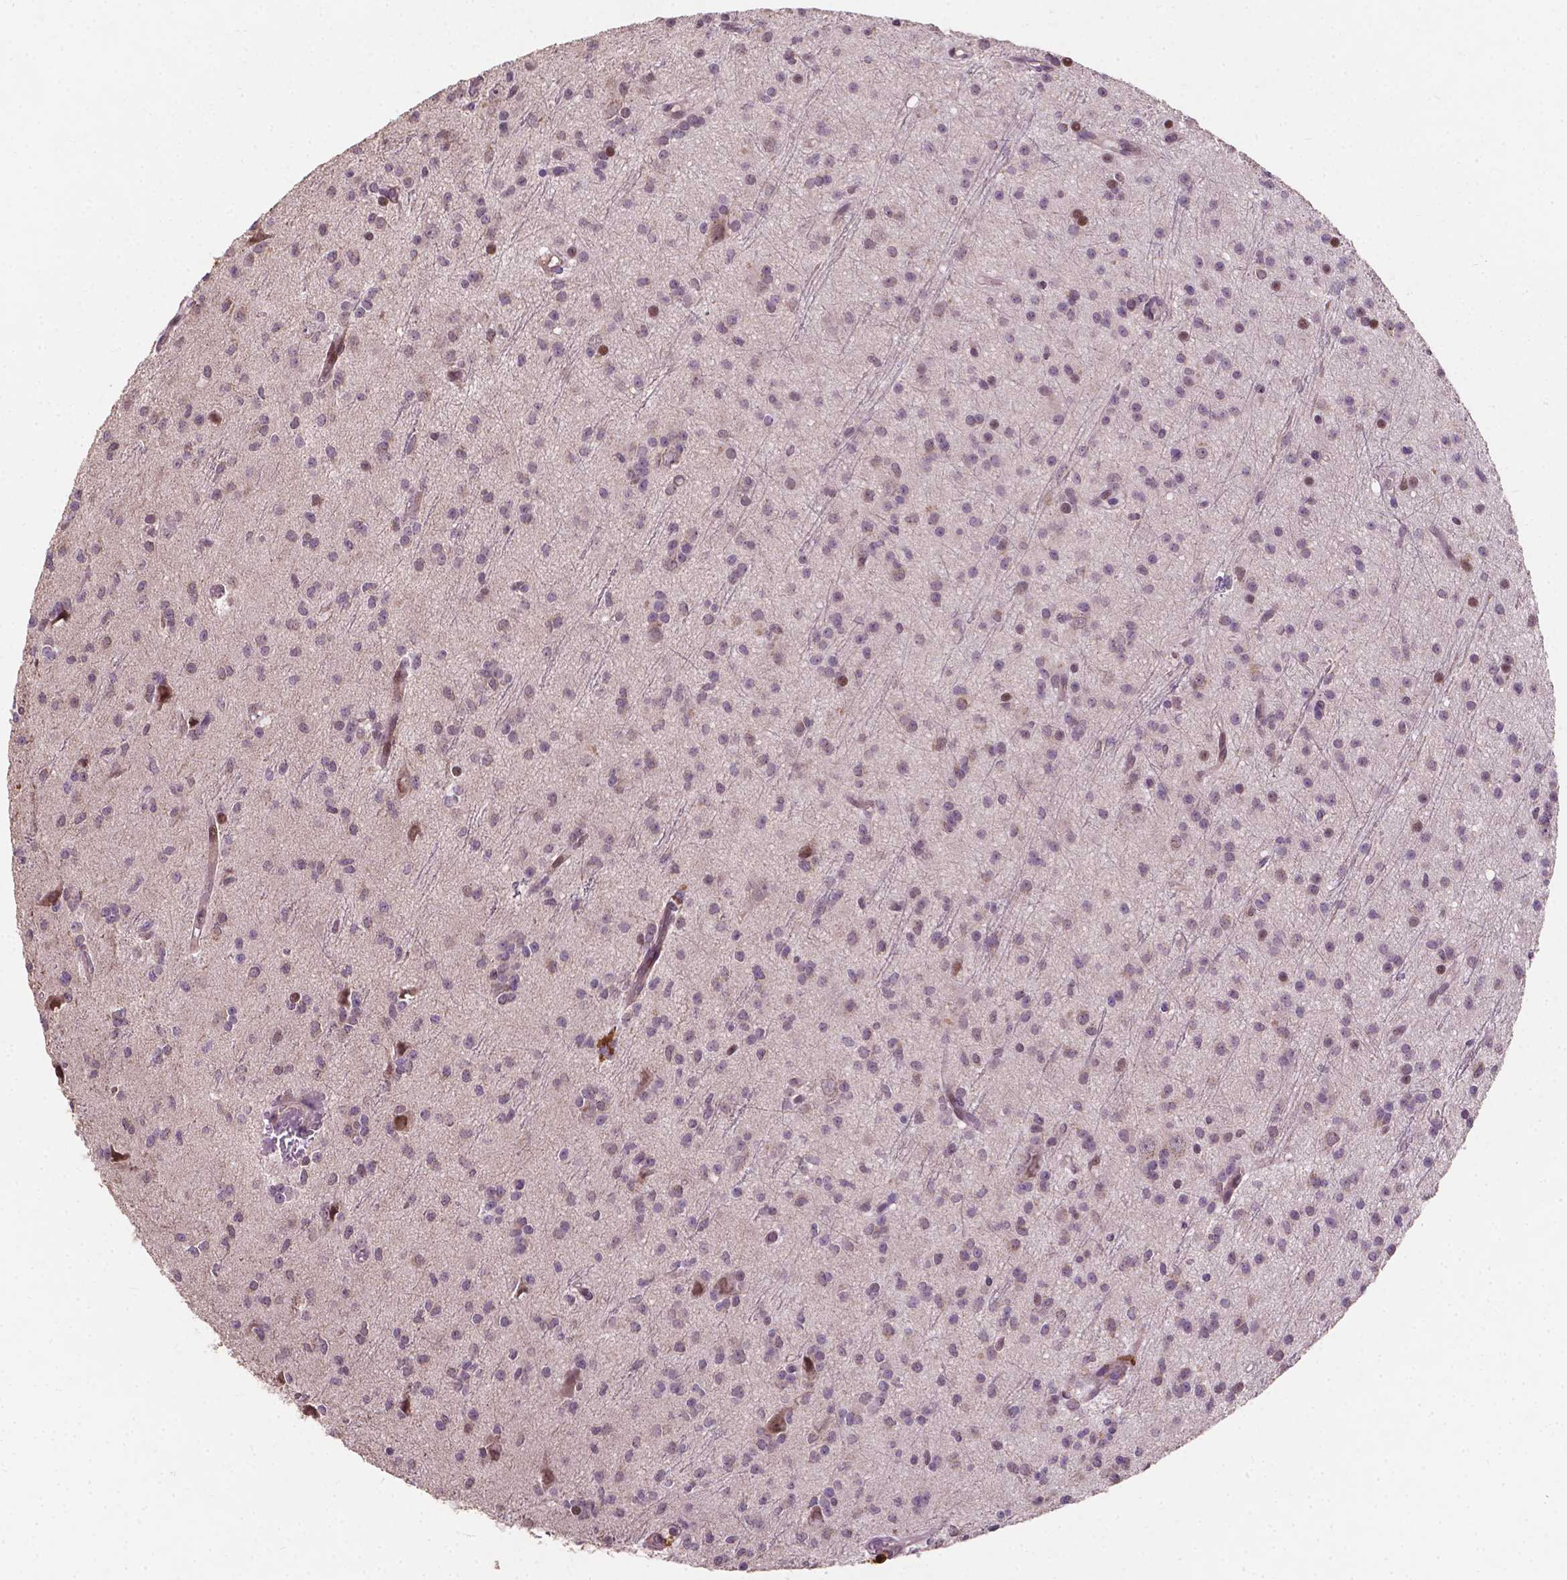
{"staining": {"intensity": "weak", "quantity": "<25%", "location": "nuclear"}, "tissue": "glioma", "cell_type": "Tumor cells", "image_type": "cancer", "snomed": [{"axis": "morphology", "description": "Glioma, malignant, Low grade"}, {"axis": "topography", "description": "Brain"}], "caption": "Micrograph shows no protein staining in tumor cells of low-grade glioma (malignant) tissue. (Immunohistochemistry, brightfield microscopy, high magnification).", "gene": "DUSP16", "patient": {"sex": "male", "age": 27}}